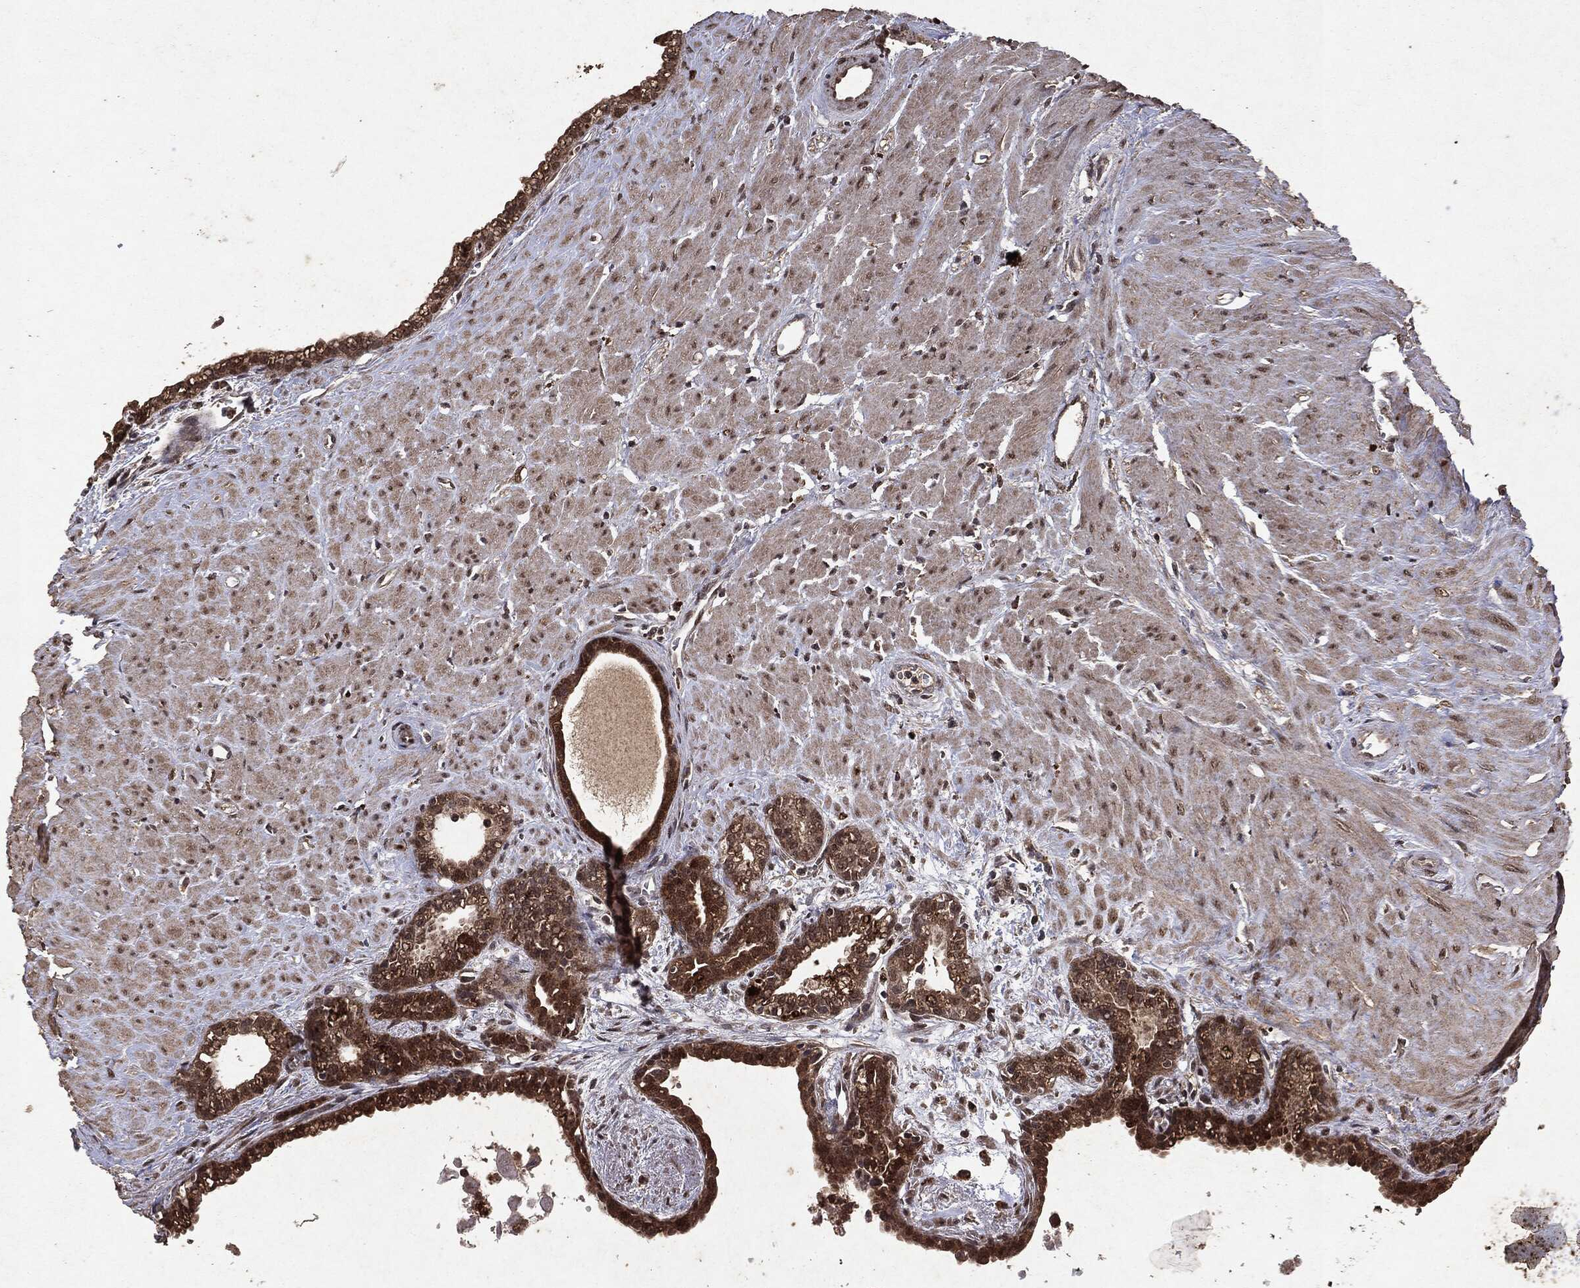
{"staining": {"intensity": "moderate", "quantity": ">75%", "location": "cytoplasmic/membranous,nuclear"}, "tissue": "seminal vesicle", "cell_type": "Glandular cells", "image_type": "normal", "snomed": [{"axis": "morphology", "description": "Normal tissue, NOS"}, {"axis": "morphology", "description": "Urothelial carcinoma, NOS"}, {"axis": "topography", "description": "Urinary bladder"}, {"axis": "topography", "description": "Seminal veicle"}], "caption": "An image of seminal vesicle stained for a protein exhibits moderate cytoplasmic/membranous,nuclear brown staining in glandular cells. (Brightfield microscopy of DAB IHC at high magnification).", "gene": "PEBP1", "patient": {"sex": "male", "age": 76}}